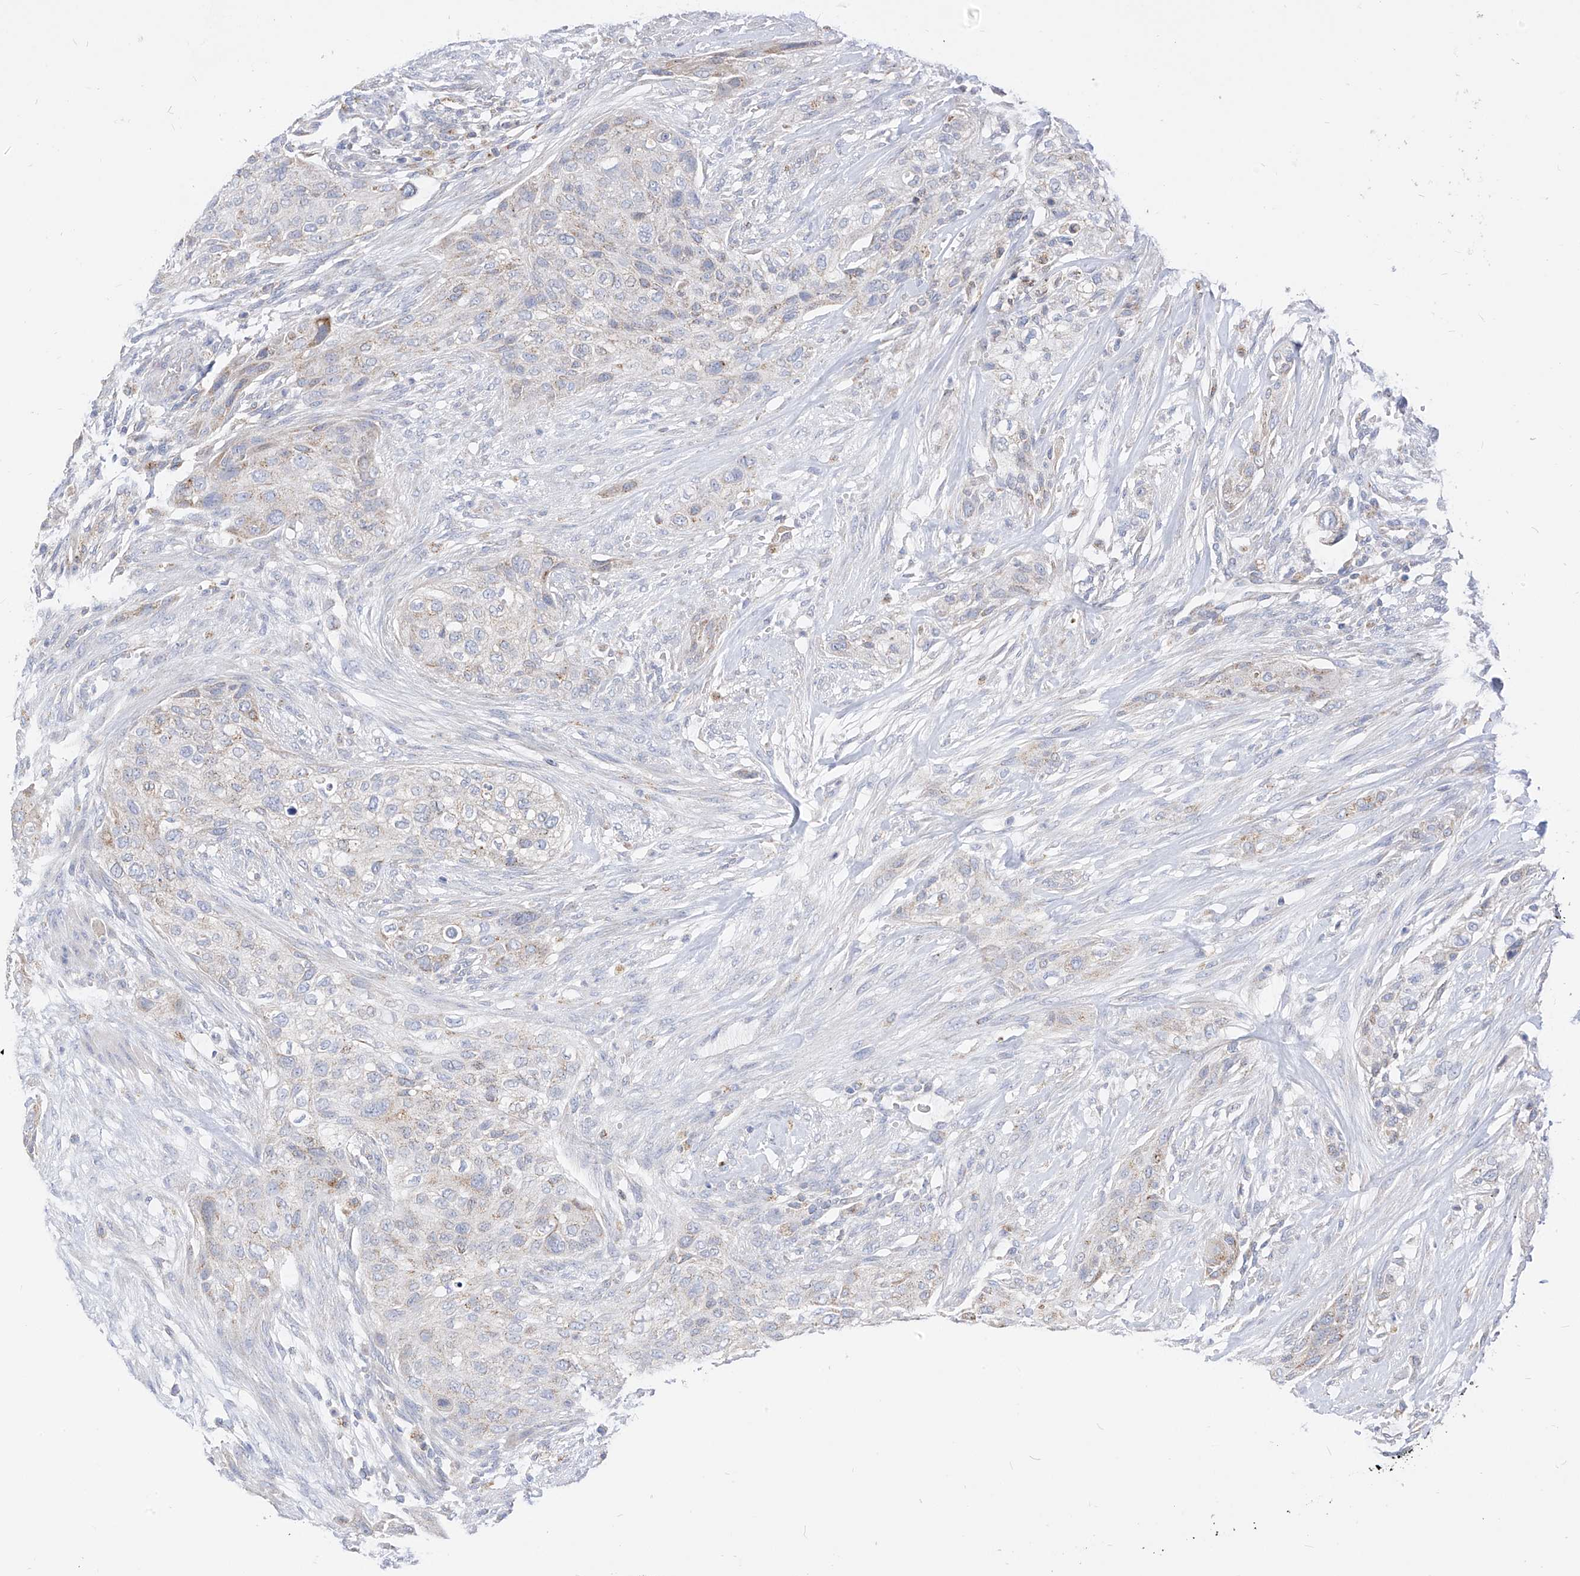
{"staining": {"intensity": "negative", "quantity": "none", "location": "none"}, "tissue": "urothelial cancer", "cell_type": "Tumor cells", "image_type": "cancer", "snomed": [{"axis": "morphology", "description": "Urothelial carcinoma, High grade"}, {"axis": "topography", "description": "Urinary bladder"}], "caption": "This photomicrograph is of urothelial cancer stained with immunohistochemistry (IHC) to label a protein in brown with the nuclei are counter-stained blue. There is no positivity in tumor cells. Nuclei are stained in blue.", "gene": "RASA2", "patient": {"sex": "male", "age": 35}}